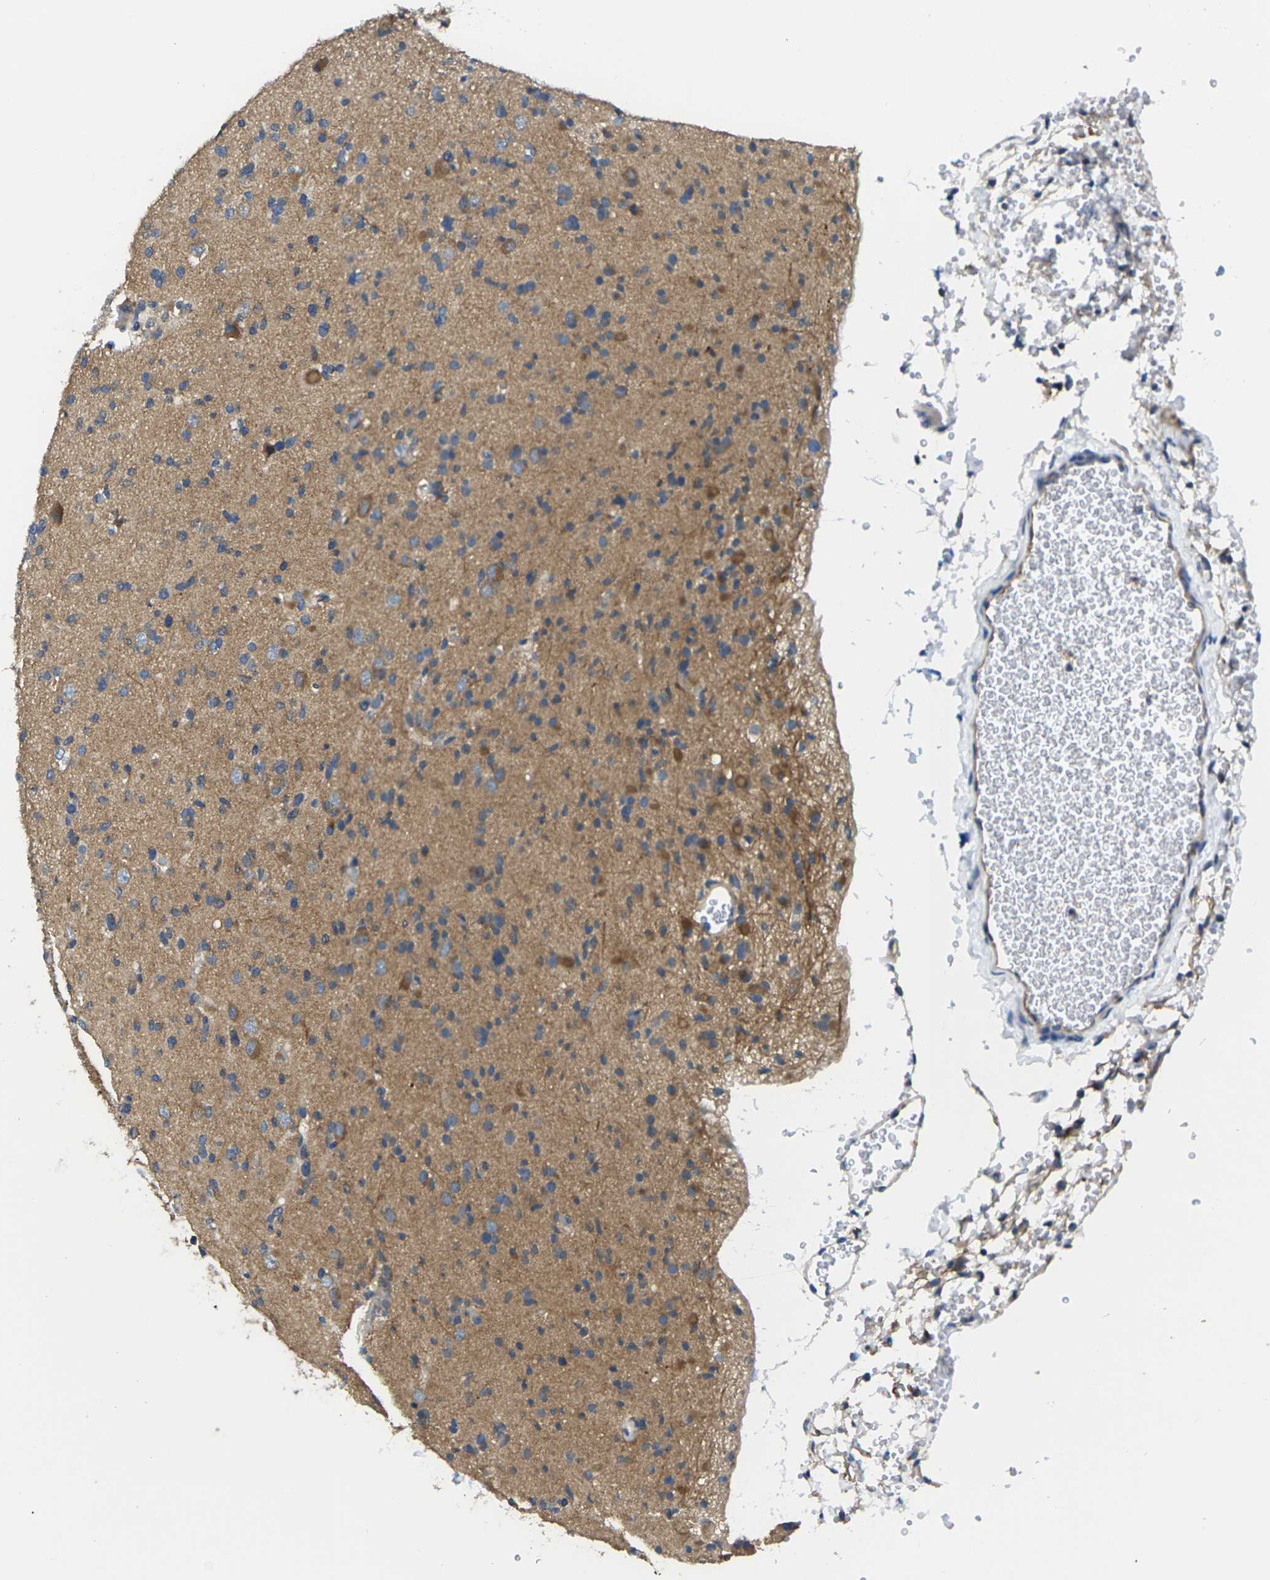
{"staining": {"intensity": "moderate", "quantity": "25%-75%", "location": "cytoplasmic/membranous"}, "tissue": "glioma", "cell_type": "Tumor cells", "image_type": "cancer", "snomed": [{"axis": "morphology", "description": "Glioma, malignant, Low grade"}, {"axis": "topography", "description": "Brain"}], "caption": "This histopathology image exhibits immunohistochemistry (IHC) staining of human glioma, with medium moderate cytoplasmic/membranous staining in about 25%-75% of tumor cells.", "gene": "TMCC2", "patient": {"sex": "female", "age": 22}}